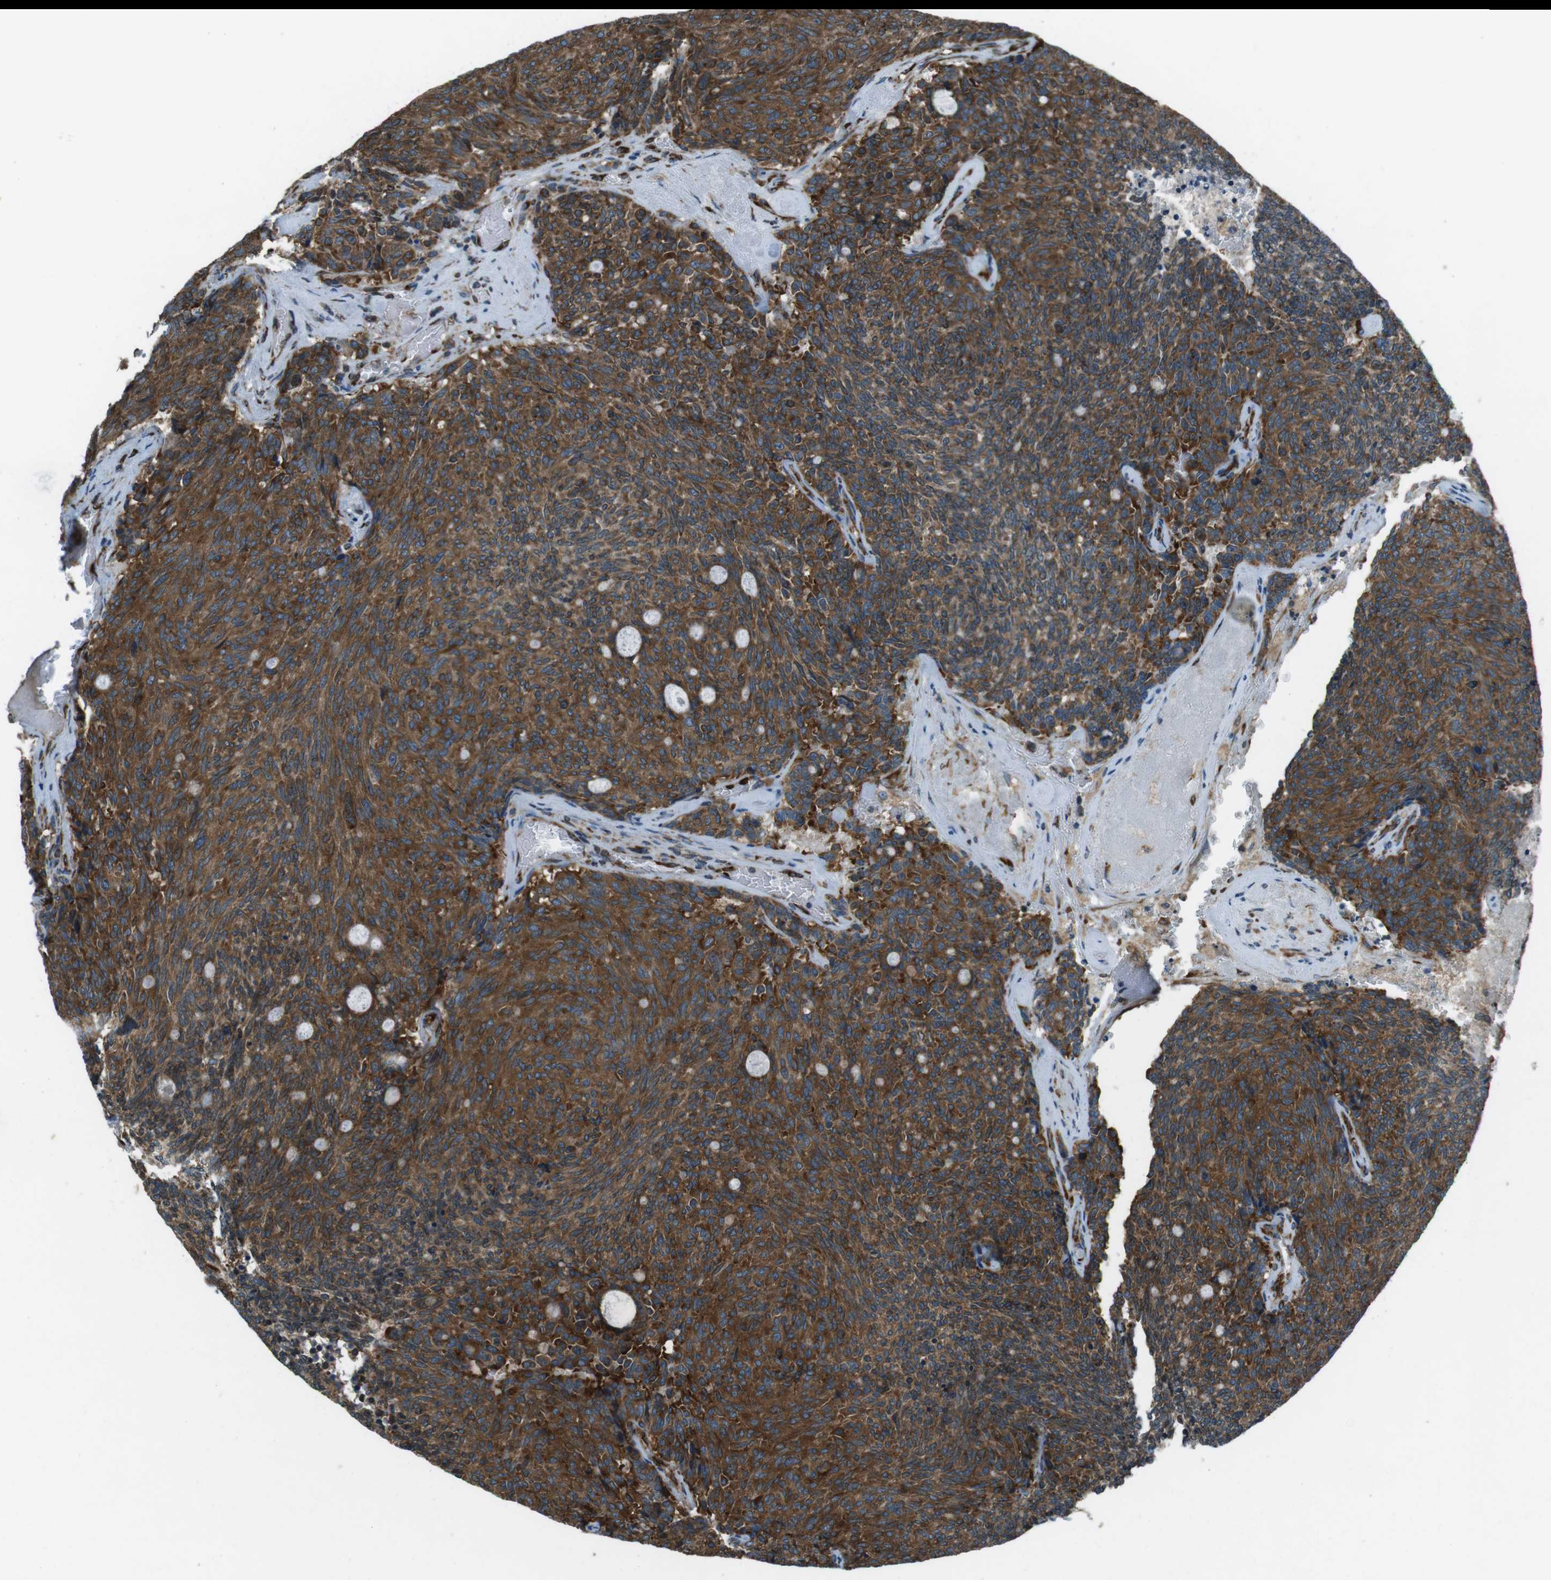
{"staining": {"intensity": "strong", "quantity": ">75%", "location": "cytoplasmic/membranous"}, "tissue": "carcinoid", "cell_type": "Tumor cells", "image_type": "cancer", "snomed": [{"axis": "morphology", "description": "Carcinoid, malignant, NOS"}, {"axis": "topography", "description": "Pancreas"}], "caption": "Strong cytoplasmic/membranous expression is appreciated in approximately >75% of tumor cells in carcinoid.", "gene": "KTN1", "patient": {"sex": "female", "age": 54}}